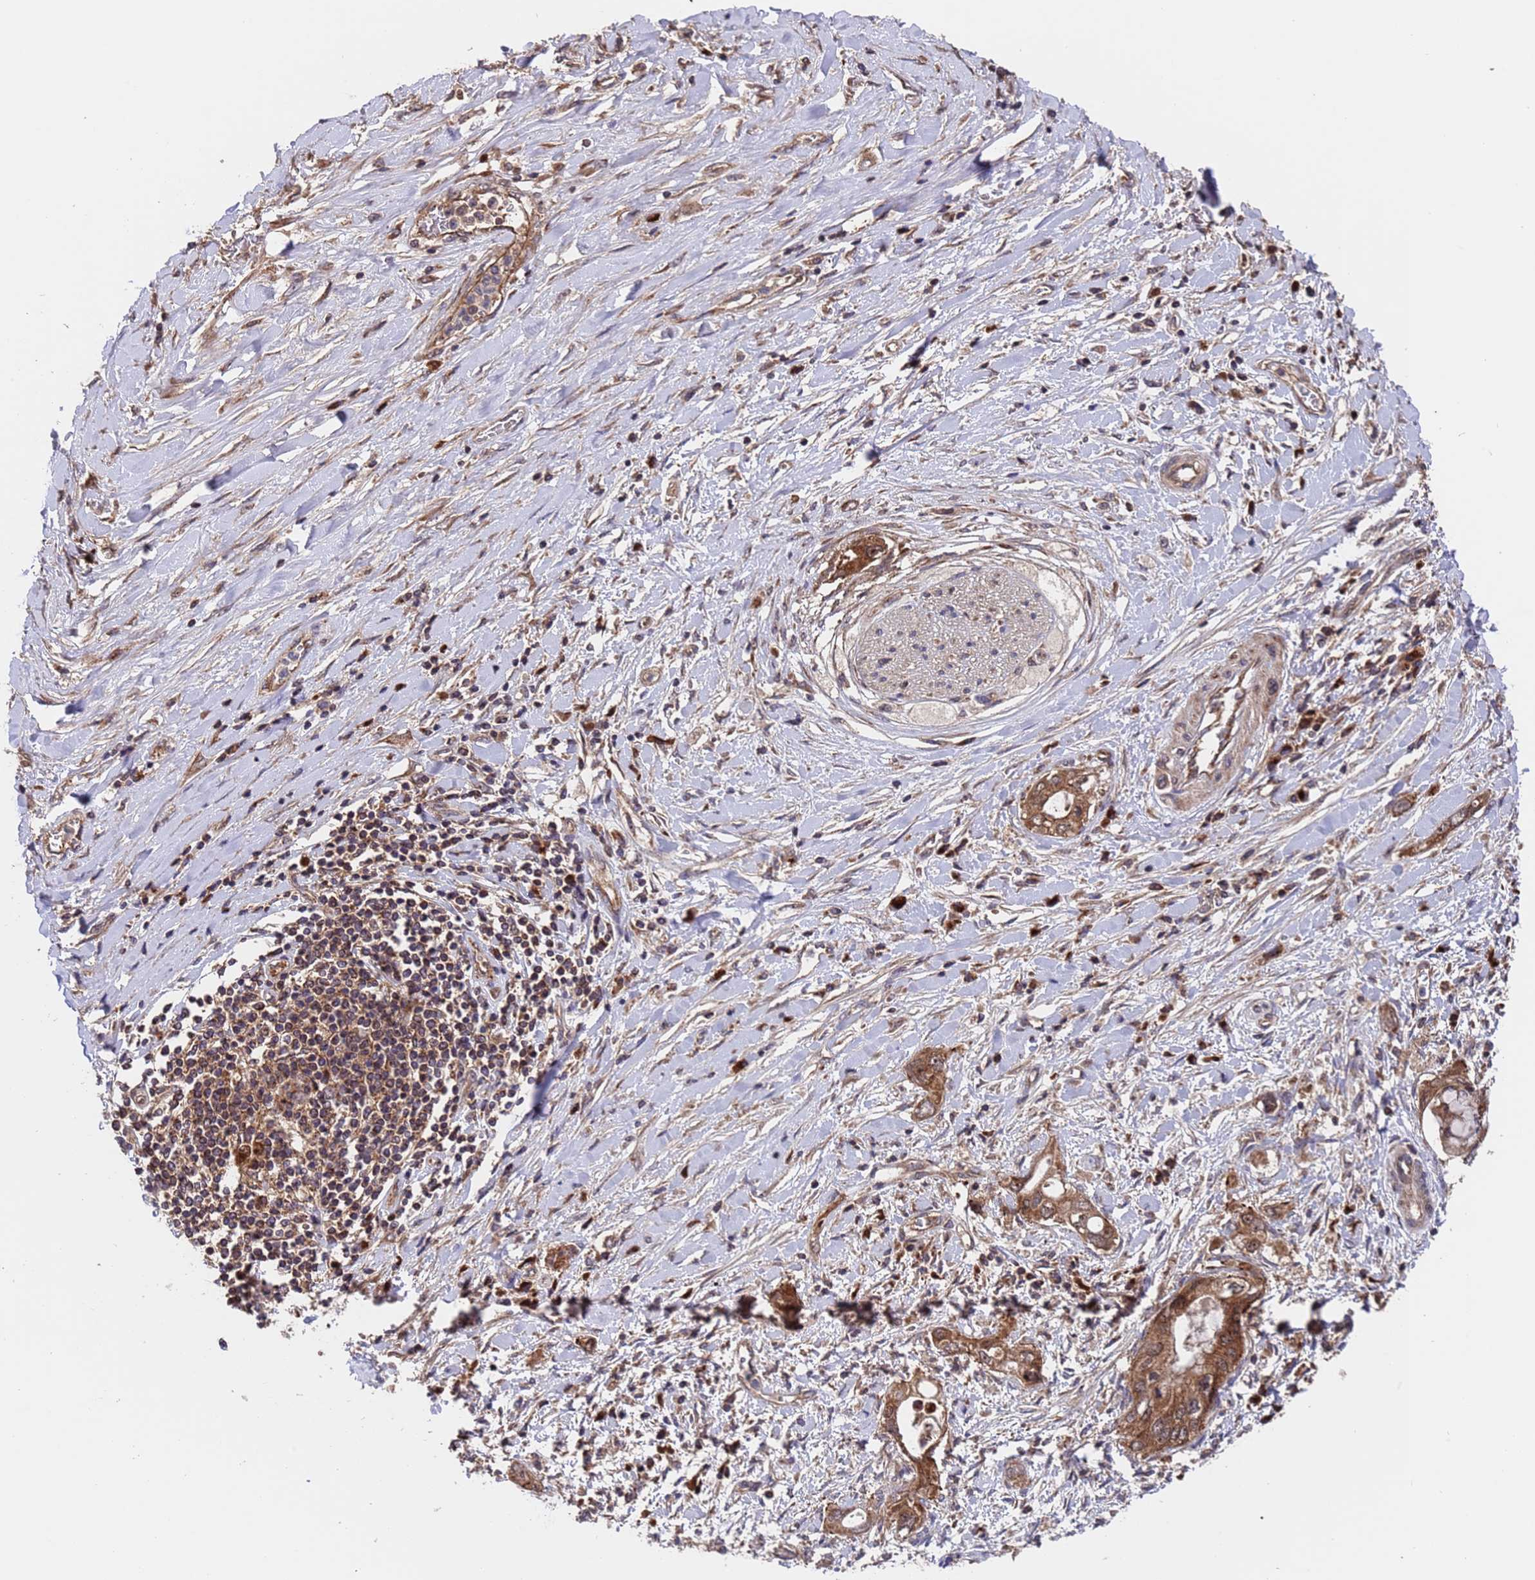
{"staining": {"intensity": "strong", "quantity": ">75%", "location": "cytoplasmic/membranous"}, "tissue": "pancreatic cancer", "cell_type": "Tumor cells", "image_type": "cancer", "snomed": [{"axis": "morphology", "description": "Inflammation, NOS"}, {"axis": "morphology", "description": "Adenocarcinoma, NOS"}, {"axis": "topography", "description": "Pancreas"}], "caption": "Immunohistochemistry (IHC) photomicrograph of neoplastic tissue: adenocarcinoma (pancreatic) stained using immunohistochemistry (IHC) reveals high levels of strong protein expression localized specifically in the cytoplasmic/membranous of tumor cells, appearing as a cytoplasmic/membranous brown color.", "gene": "TSR3", "patient": {"sex": "female", "age": 56}}